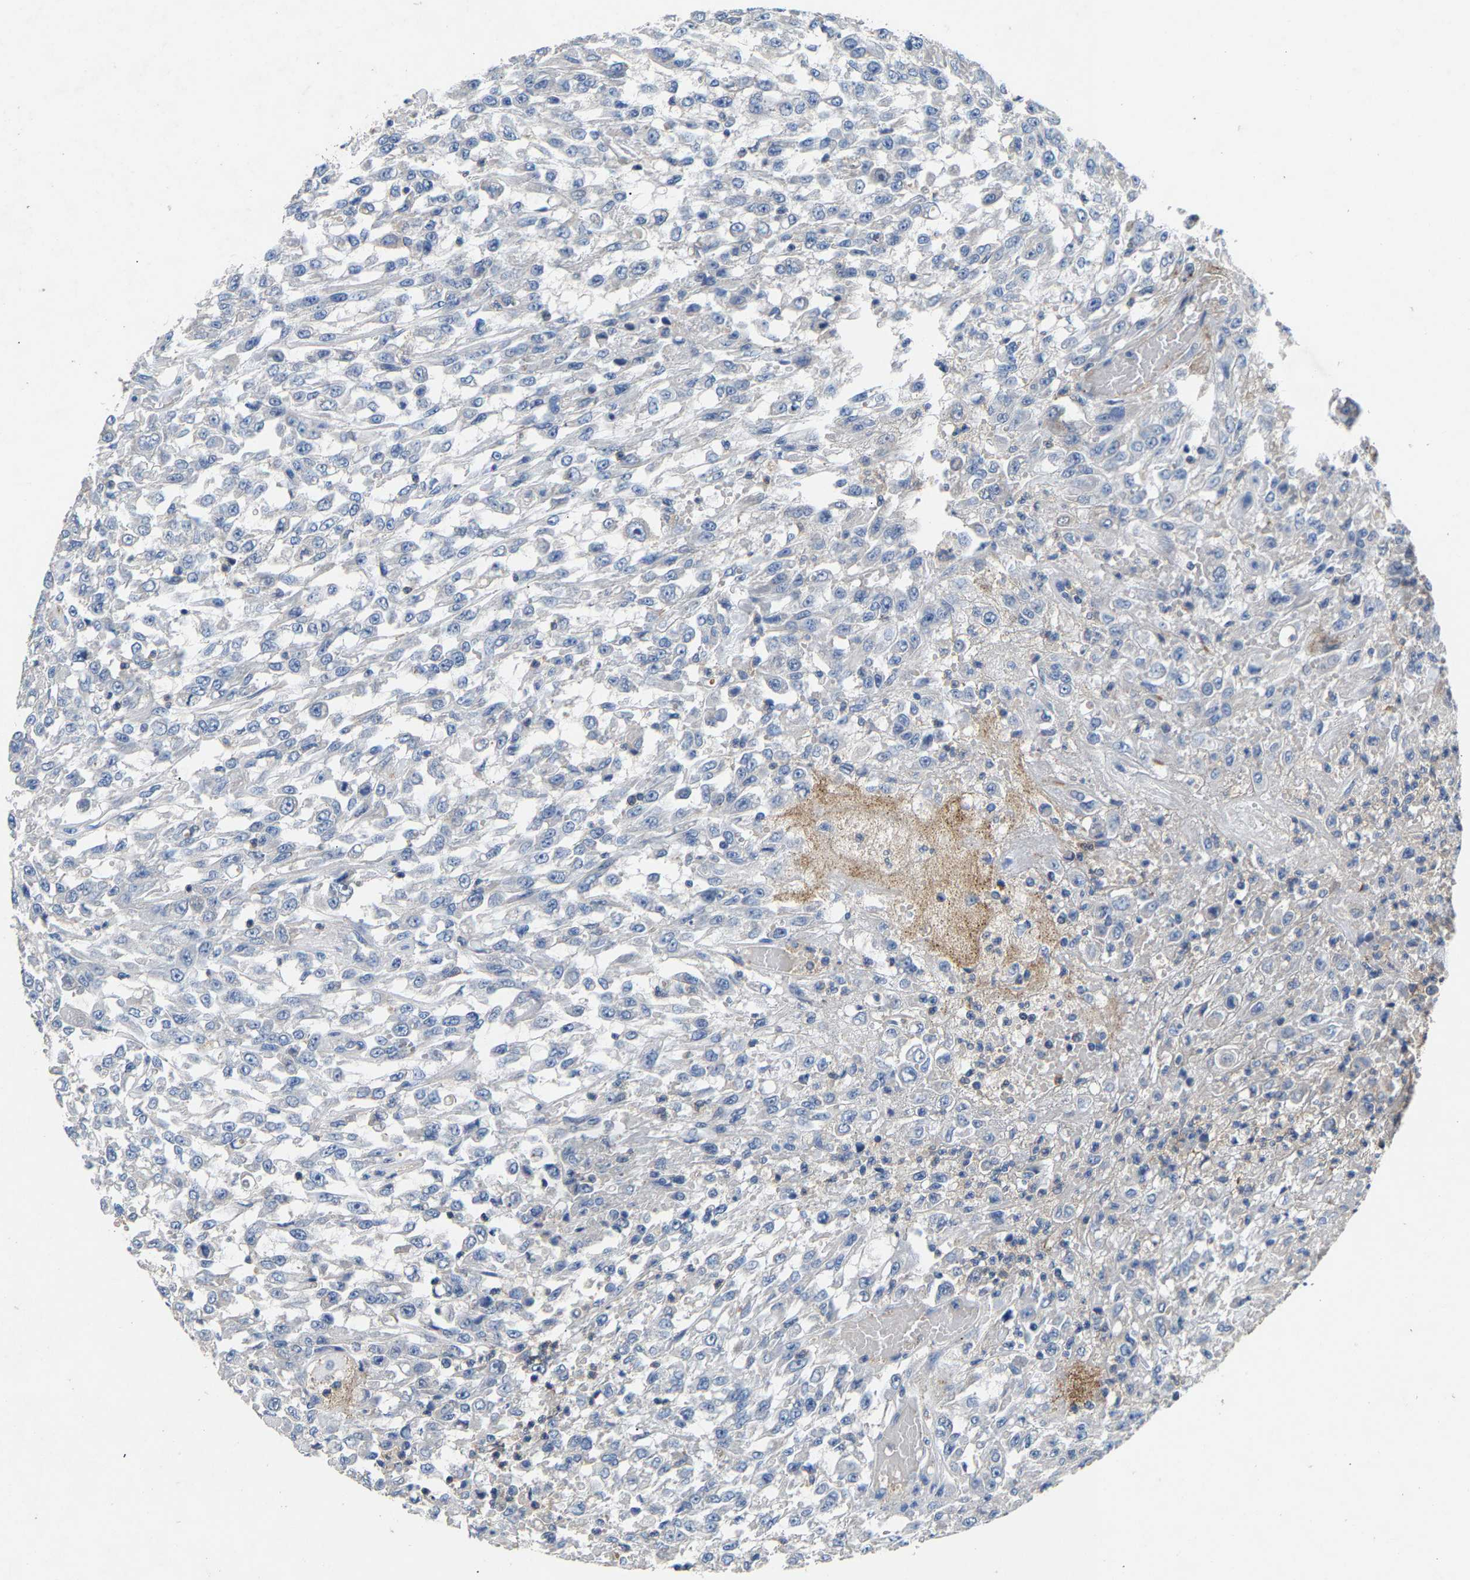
{"staining": {"intensity": "negative", "quantity": "none", "location": "none"}, "tissue": "urothelial cancer", "cell_type": "Tumor cells", "image_type": "cancer", "snomed": [{"axis": "morphology", "description": "Urothelial carcinoma, High grade"}, {"axis": "topography", "description": "Urinary bladder"}], "caption": "DAB immunohistochemical staining of urothelial carcinoma (high-grade) exhibits no significant positivity in tumor cells.", "gene": "CCDC171", "patient": {"sex": "male", "age": 46}}